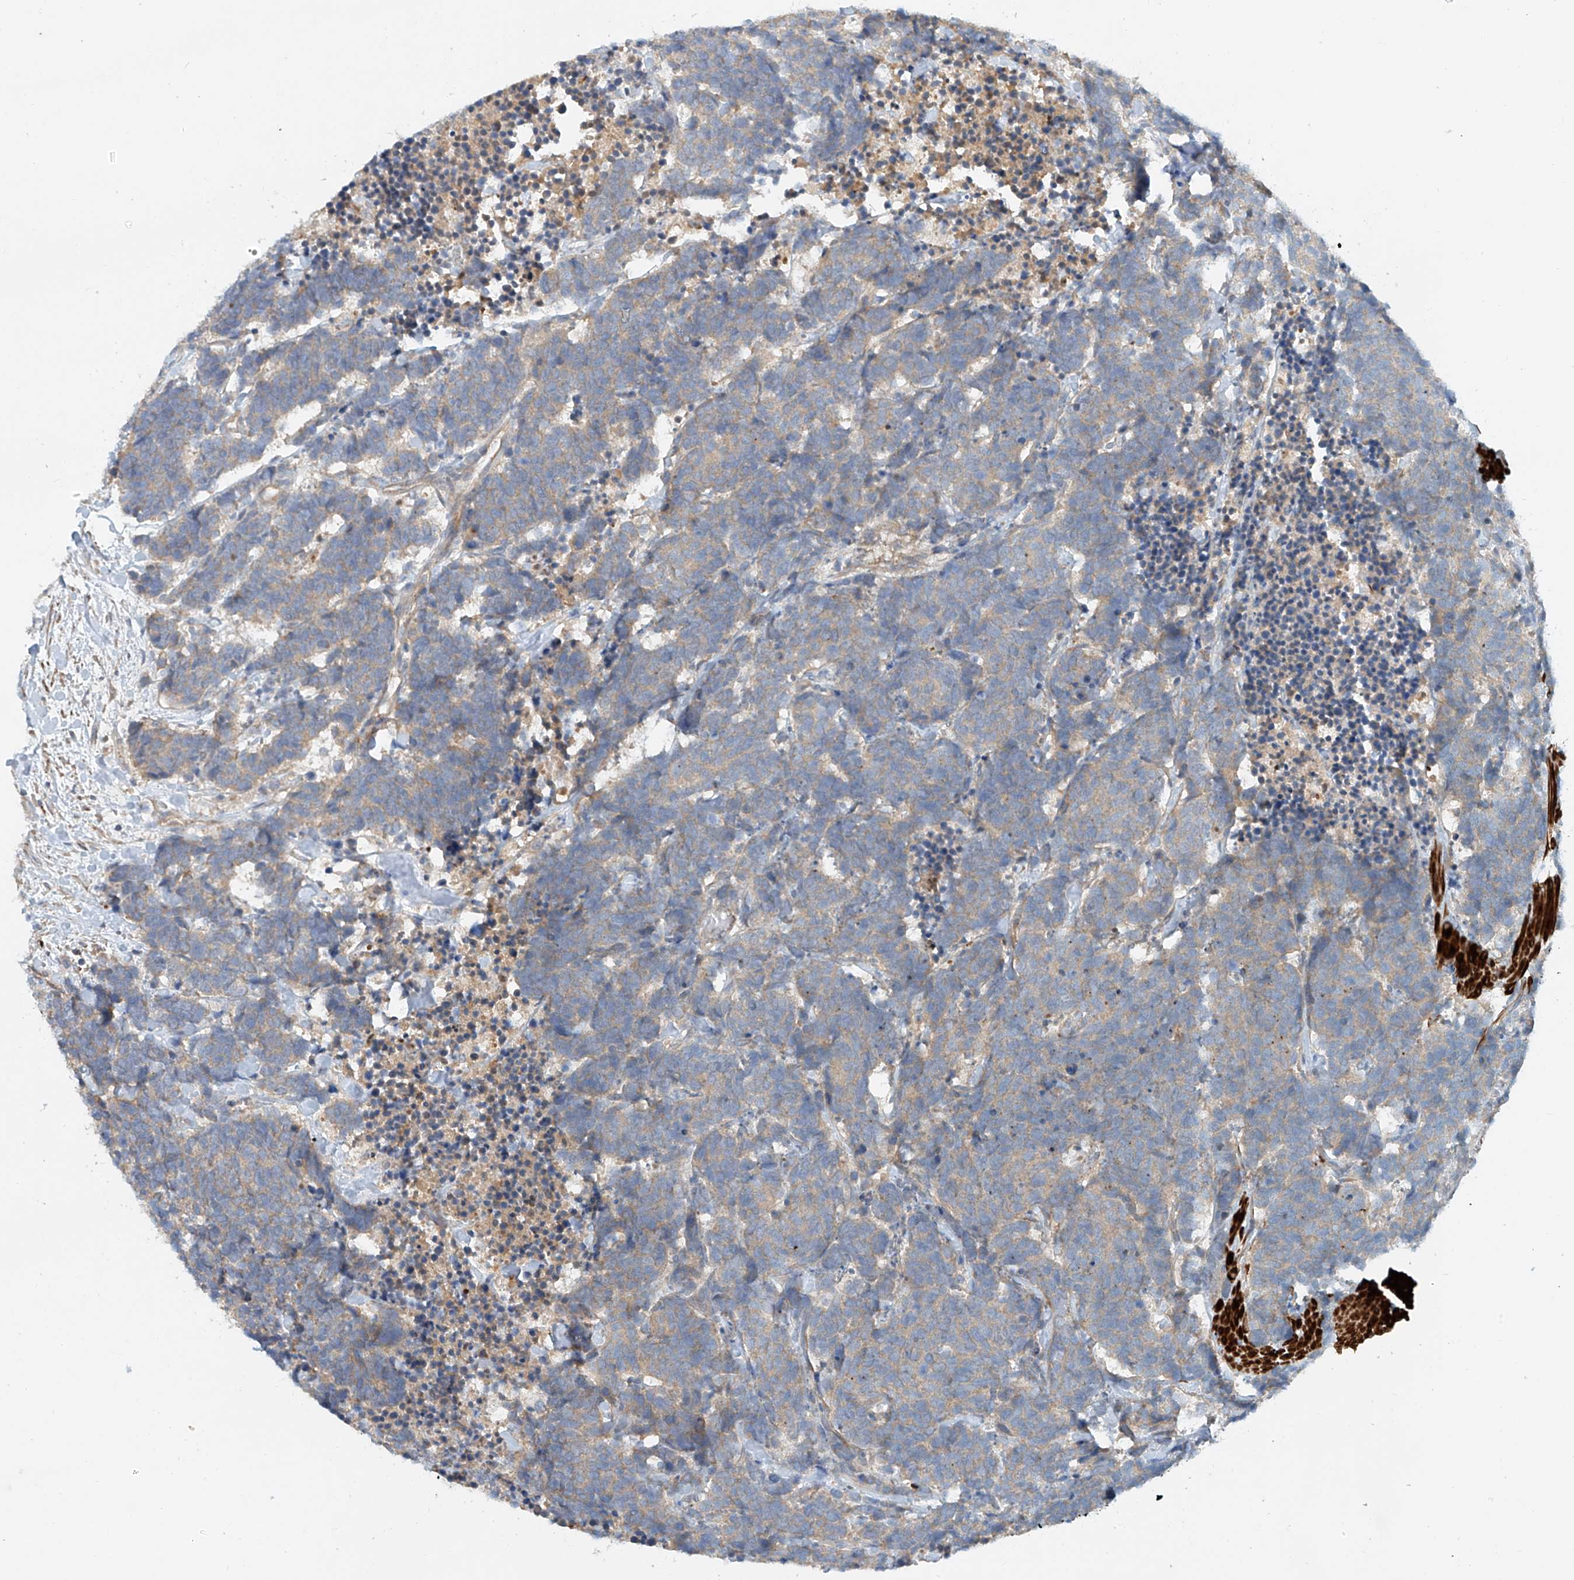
{"staining": {"intensity": "weak", "quantity": "25%-75%", "location": "cytoplasmic/membranous"}, "tissue": "carcinoid", "cell_type": "Tumor cells", "image_type": "cancer", "snomed": [{"axis": "morphology", "description": "Carcinoma, NOS"}, {"axis": "morphology", "description": "Carcinoid, malignant, NOS"}, {"axis": "topography", "description": "Urinary bladder"}], "caption": "IHC (DAB) staining of human carcinoid demonstrates weak cytoplasmic/membranous protein staining in approximately 25%-75% of tumor cells.", "gene": "LYRM9", "patient": {"sex": "male", "age": 57}}